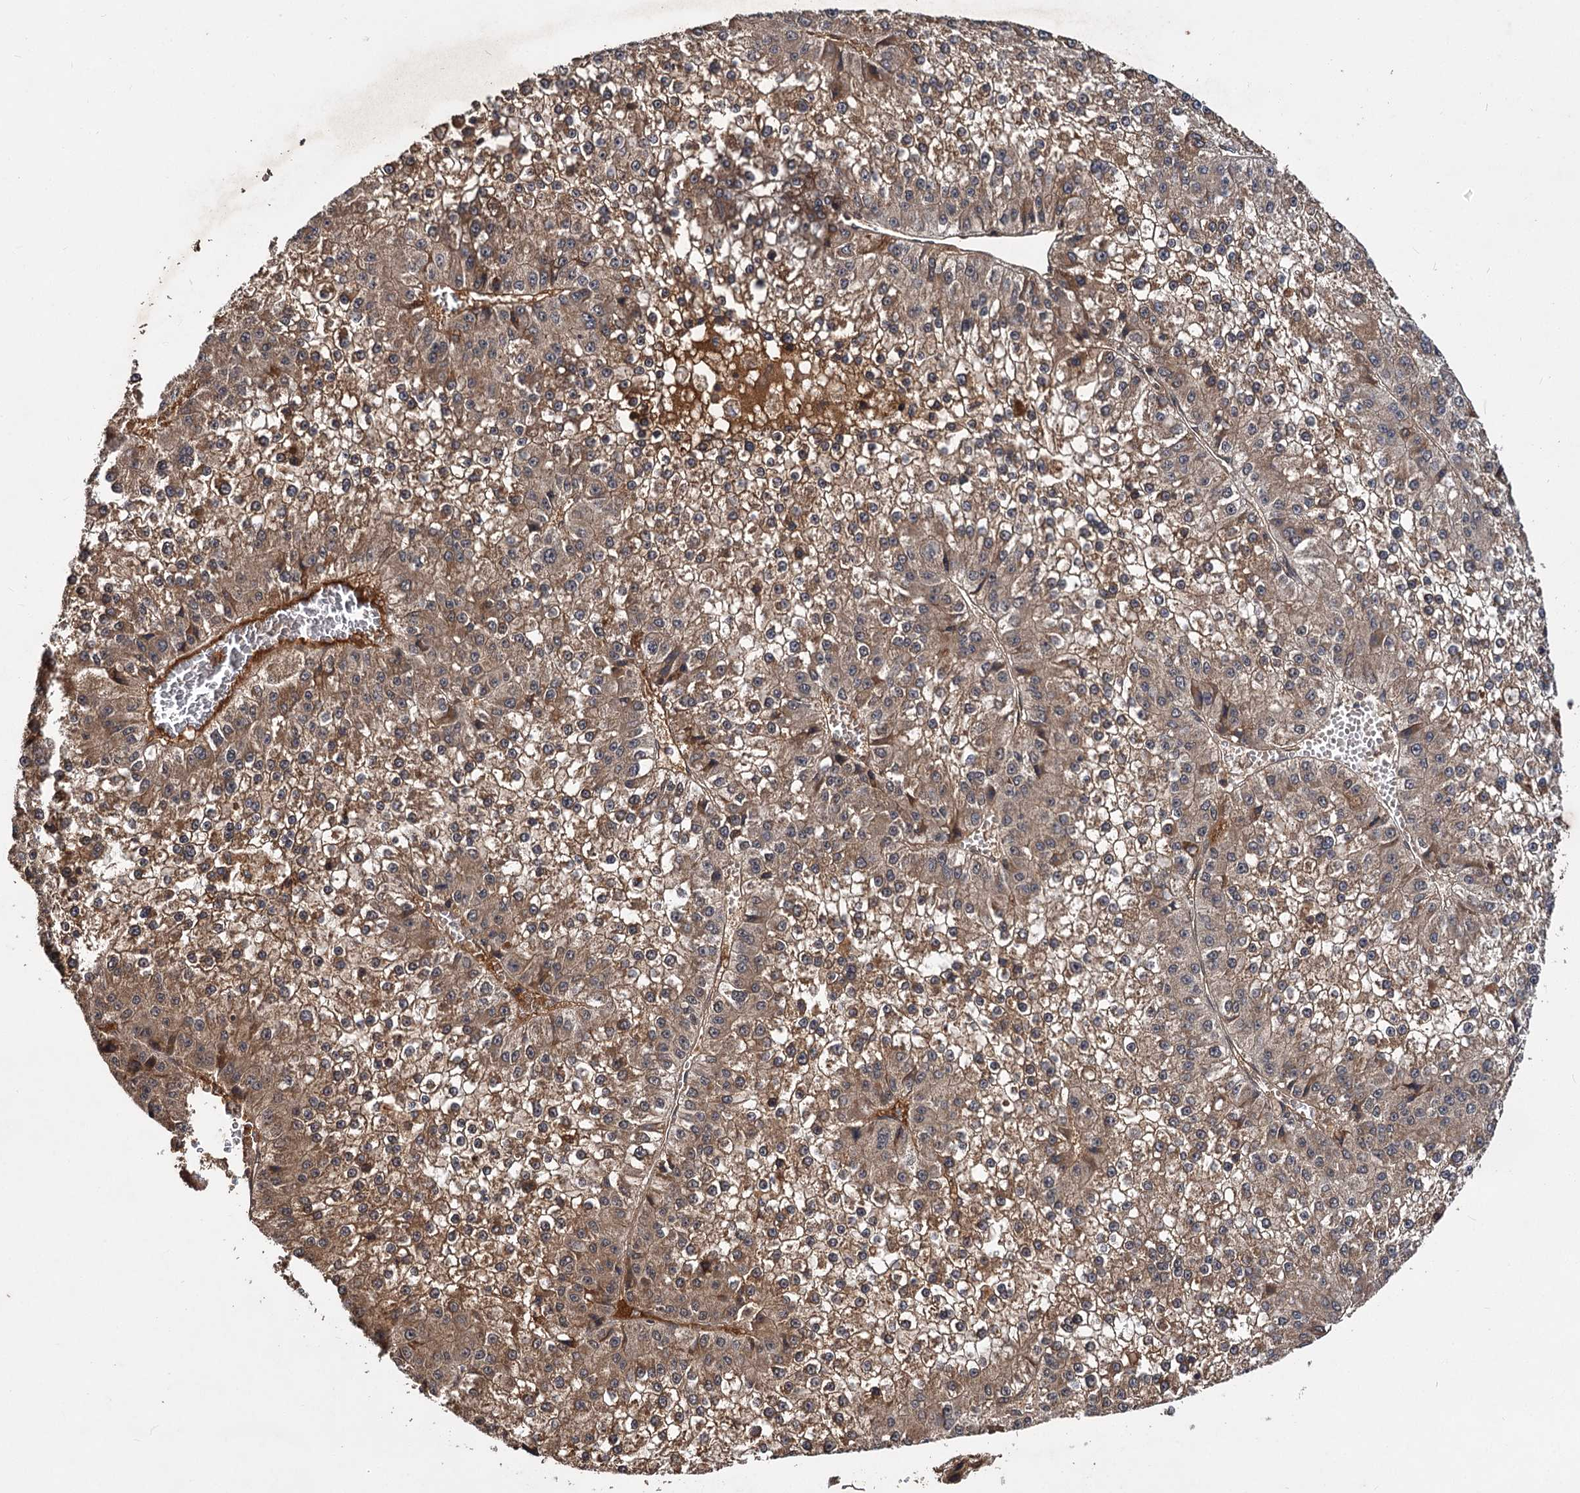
{"staining": {"intensity": "moderate", "quantity": ">75%", "location": "cytoplasmic/membranous"}, "tissue": "liver cancer", "cell_type": "Tumor cells", "image_type": "cancer", "snomed": [{"axis": "morphology", "description": "Carcinoma, Hepatocellular, NOS"}, {"axis": "topography", "description": "Liver"}], "caption": "DAB (3,3'-diaminobenzidine) immunohistochemical staining of human hepatocellular carcinoma (liver) shows moderate cytoplasmic/membranous protein expression in approximately >75% of tumor cells. The staining is performed using DAB brown chromogen to label protein expression. The nuclei are counter-stained blue using hematoxylin.", "gene": "MBD6", "patient": {"sex": "female", "age": 73}}